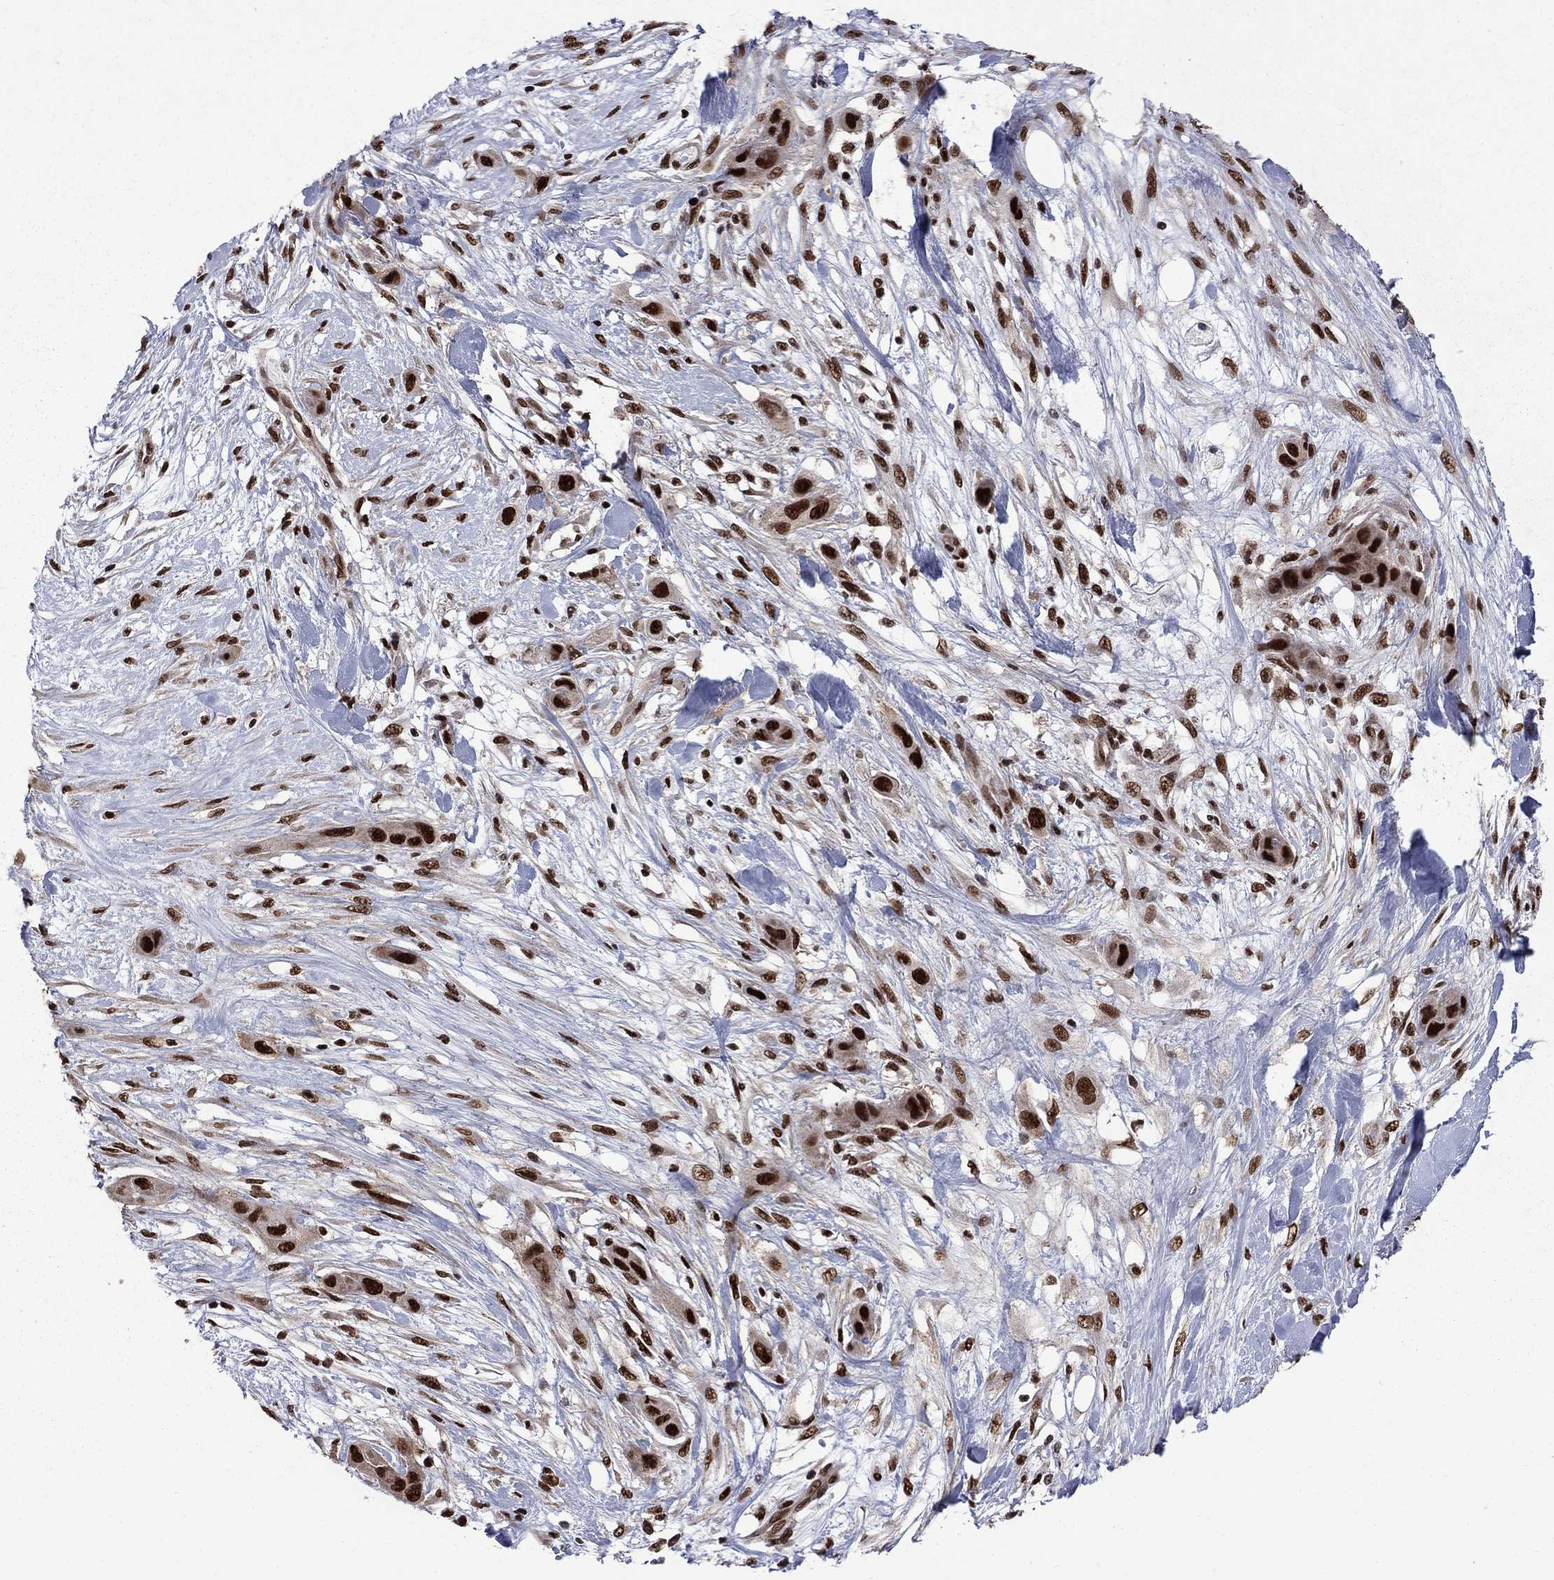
{"staining": {"intensity": "strong", "quantity": ">75%", "location": "nuclear"}, "tissue": "skin cancer", "cell_type": "Tumor cells", "image_type": "cancer", "snomed": [{"axis": "morphology", "description": "Squamous cell carcinoma, NOS"}, {"axis": "topography", "description": "Skin"}], "caption": "This photomicrograph shows IHC staining of squamous cell carcinoma (skin), with high strong nuclear positivity in about >75% of tumor cells.", "gene": "MED25", "patient": {"sex": "male", "age": 79}}